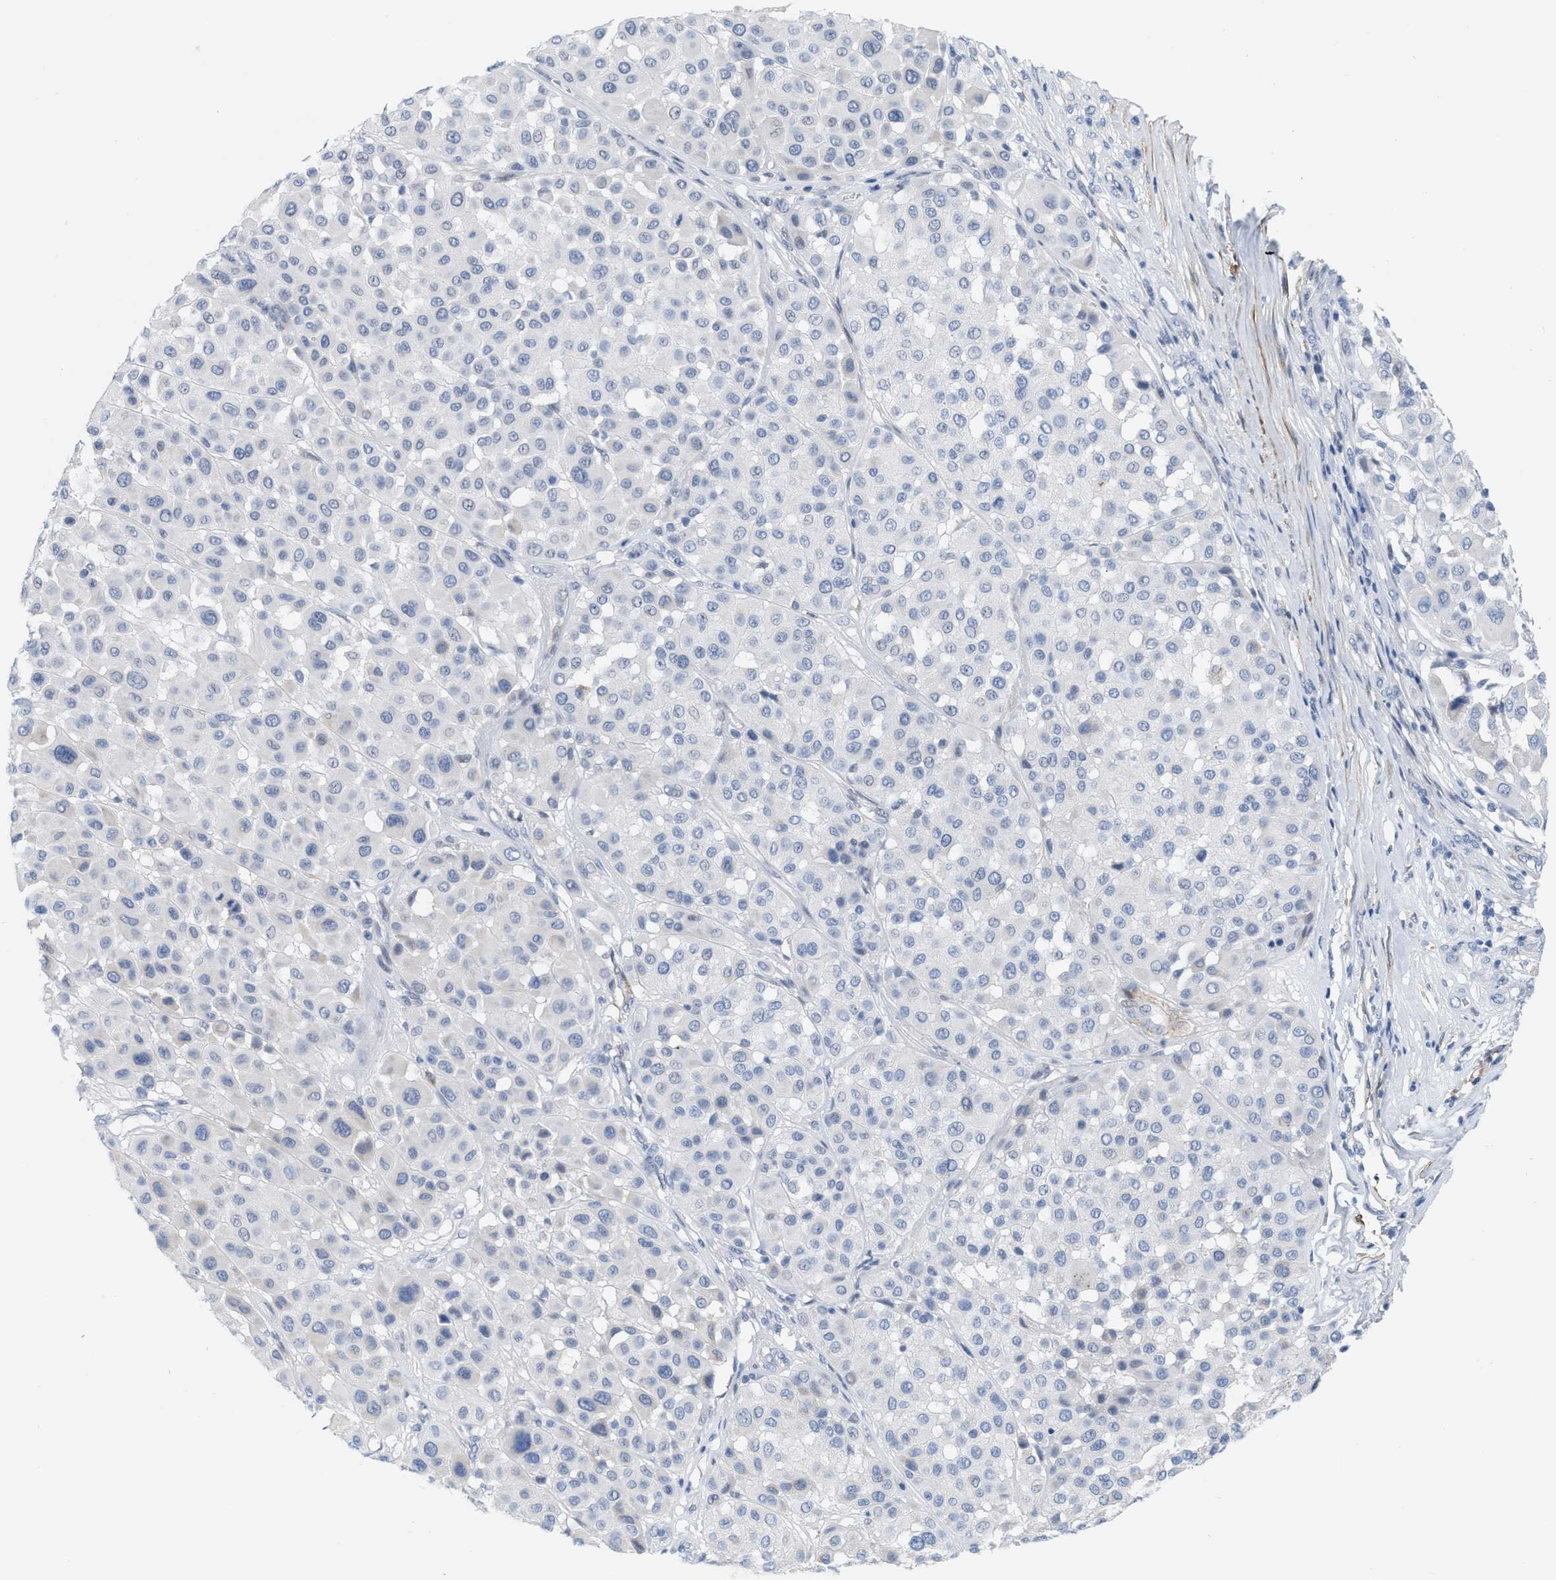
{"staining": {"intensity": "negative", "quantity": "none", "location": "none"}, "tissue": "melanoma", "cell_type": "Tumor cells", "image_type": "cancer", "snomed": [{"axis": "morphology", "description": "Malignant melanoma, Metastatic site"}, {"axis": "topography", "description": "Soft tissue"}], "caption": "Tumor cells are negative for brown protein staining in melanoma. The staining was performed using DAB to visualize the protein expression in brown, while the nuclei were stained in blue with hematoxylin (Magnification: 20x).", "gene": "TAGLN", "patient": {"sex": "male", "age": 41}}